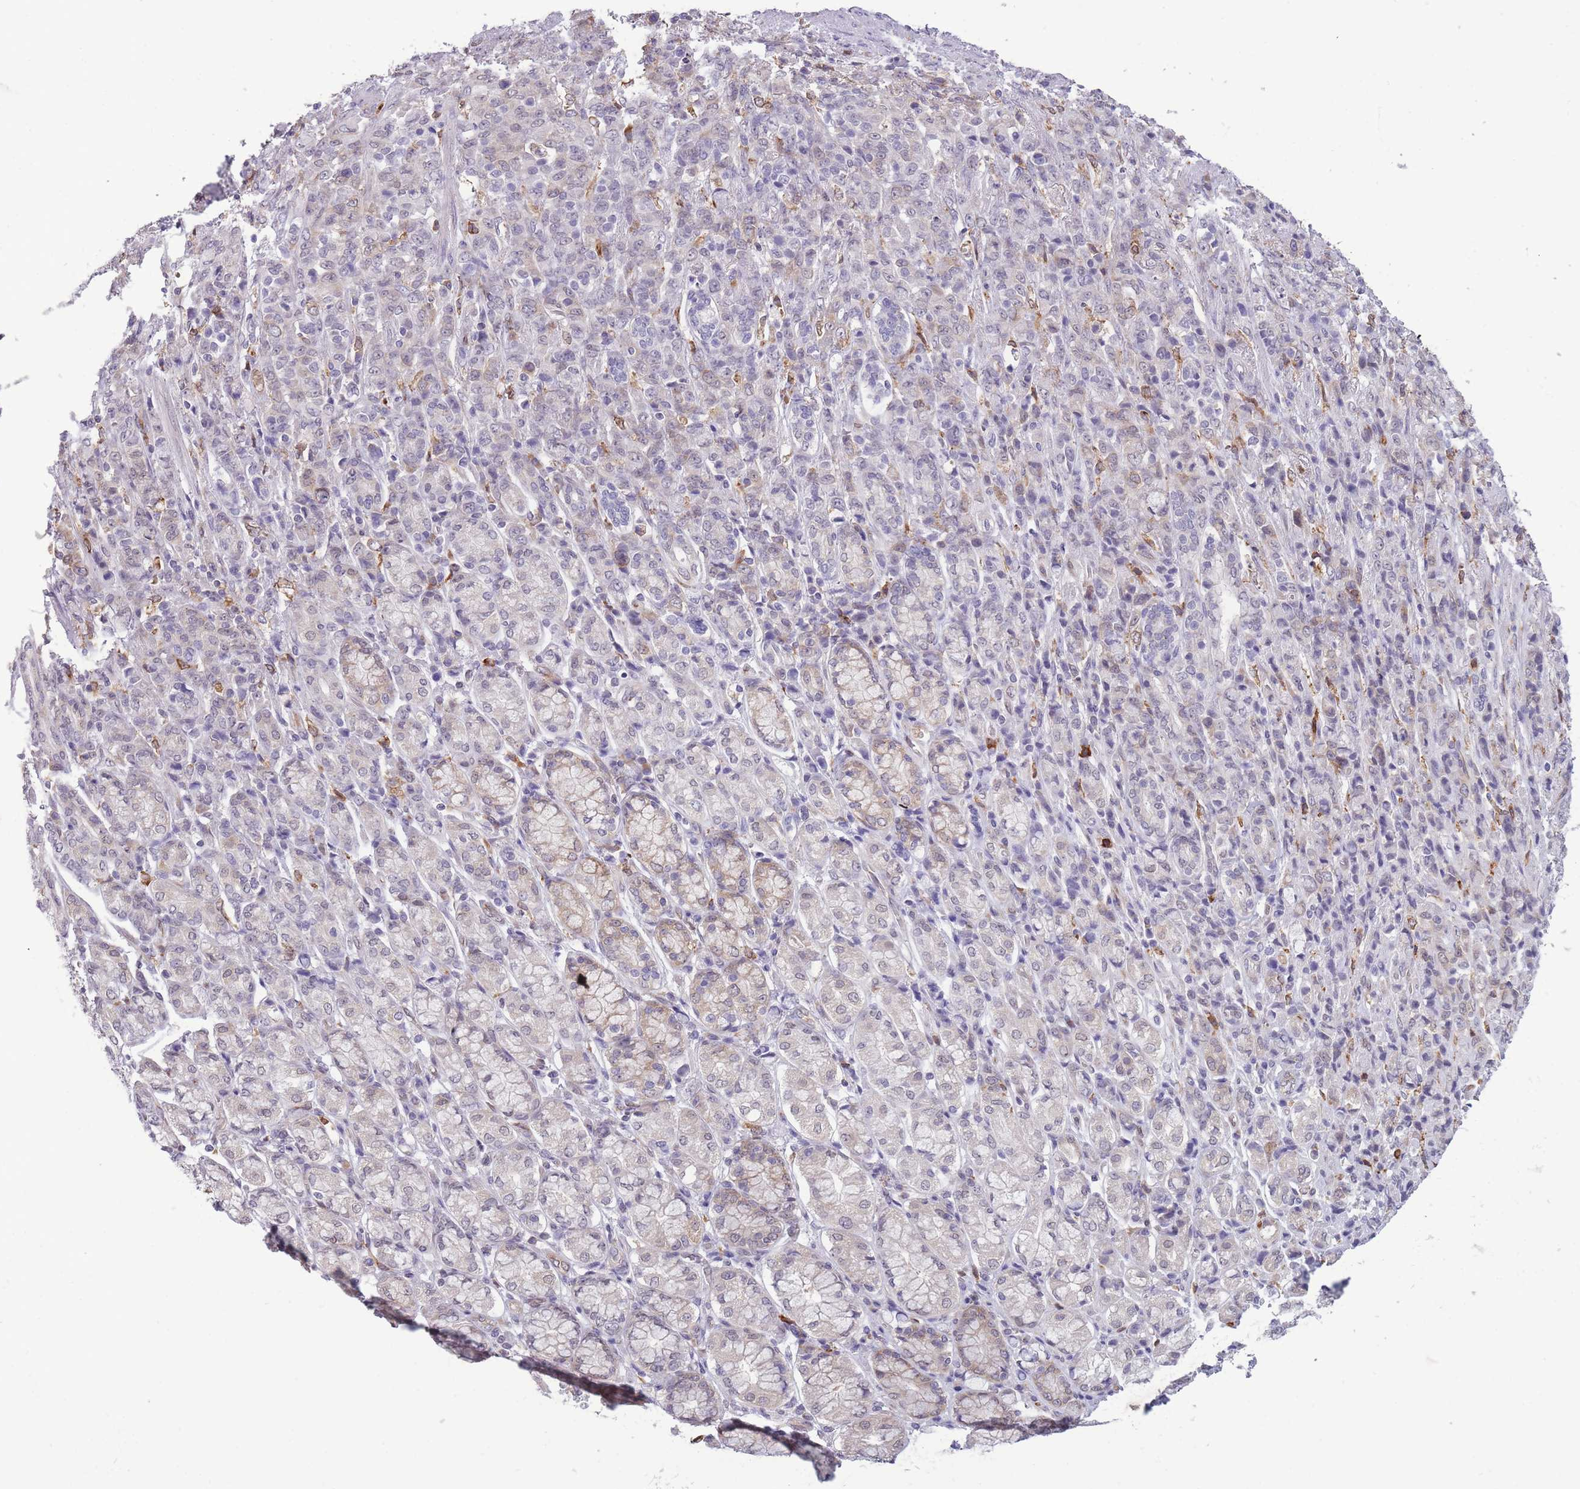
{"staining": {"intensity": "negative", "quantity": "none", "location": "none"}, "tissue": "stomach cancer", "cell_type": "Tumor cells", "image_type": "cancer", "snomed": [{"axis": "morphology", "description": "Adenocarcinoma, NOS"}, {"axis": "topography", "description": "Stomach"}], "caption": "Tumor cells show no significant protein staining in stomach cancer.", "gene": "TMEM121", "patient": {"sex": "female", "age": 79}}